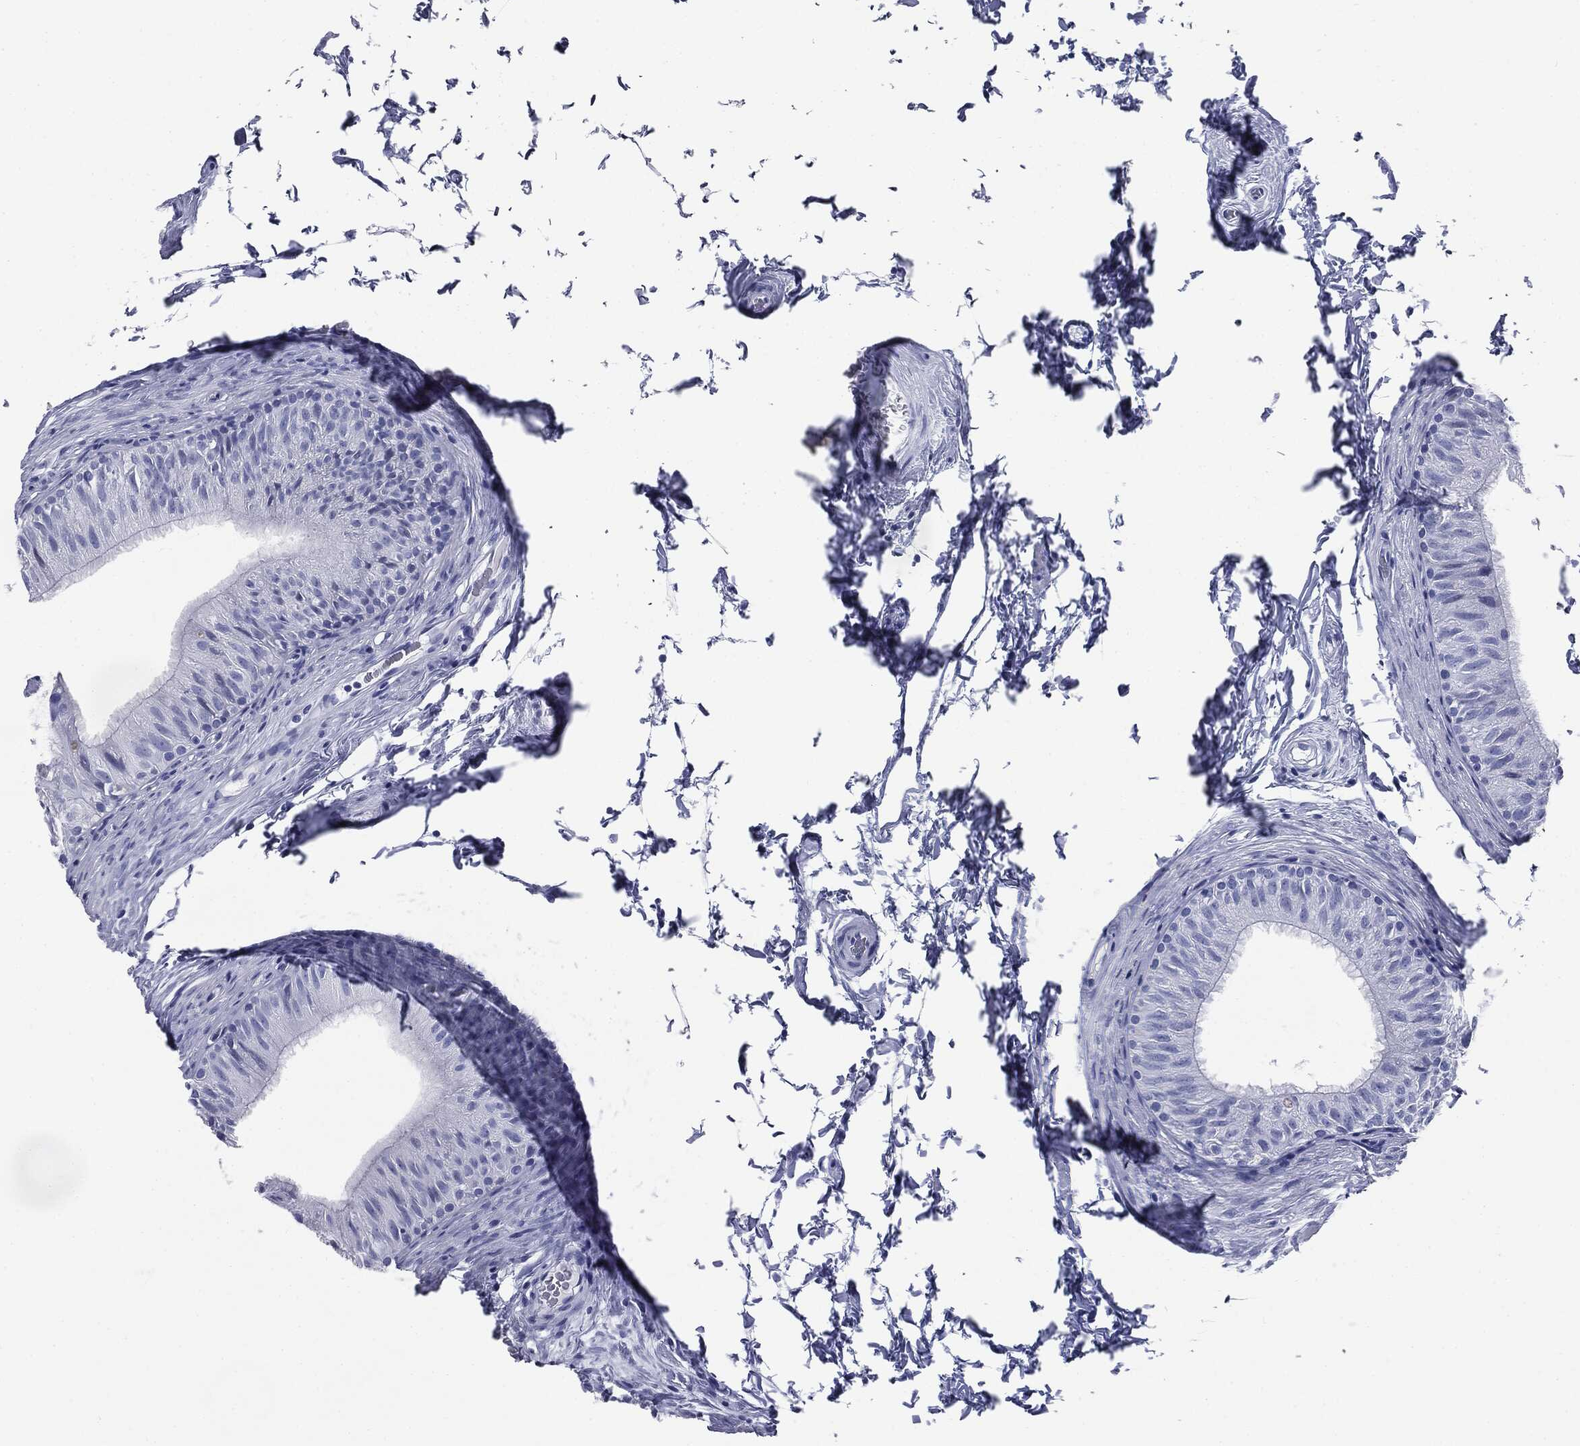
{"staining": {"intensity": "negative", "quantity": "none", "location": "none"}, "tissue": "epididymis", "cell_type": "Glandular cells", "image_type": "normal", "snomed": [{"axis": "morphology", "description": "Normal tissue, NOS"}, {"axis": "topography", "description": "Epididymis"}], "caption": "Photomicrograph shows no significant protein staining in glandular cells of benign epididymis. (Immunohistochemistry, brightfield microscopy, high magnification).", "gene": "ATP2A1", "patient": {"sex": "male", "age": 34}}